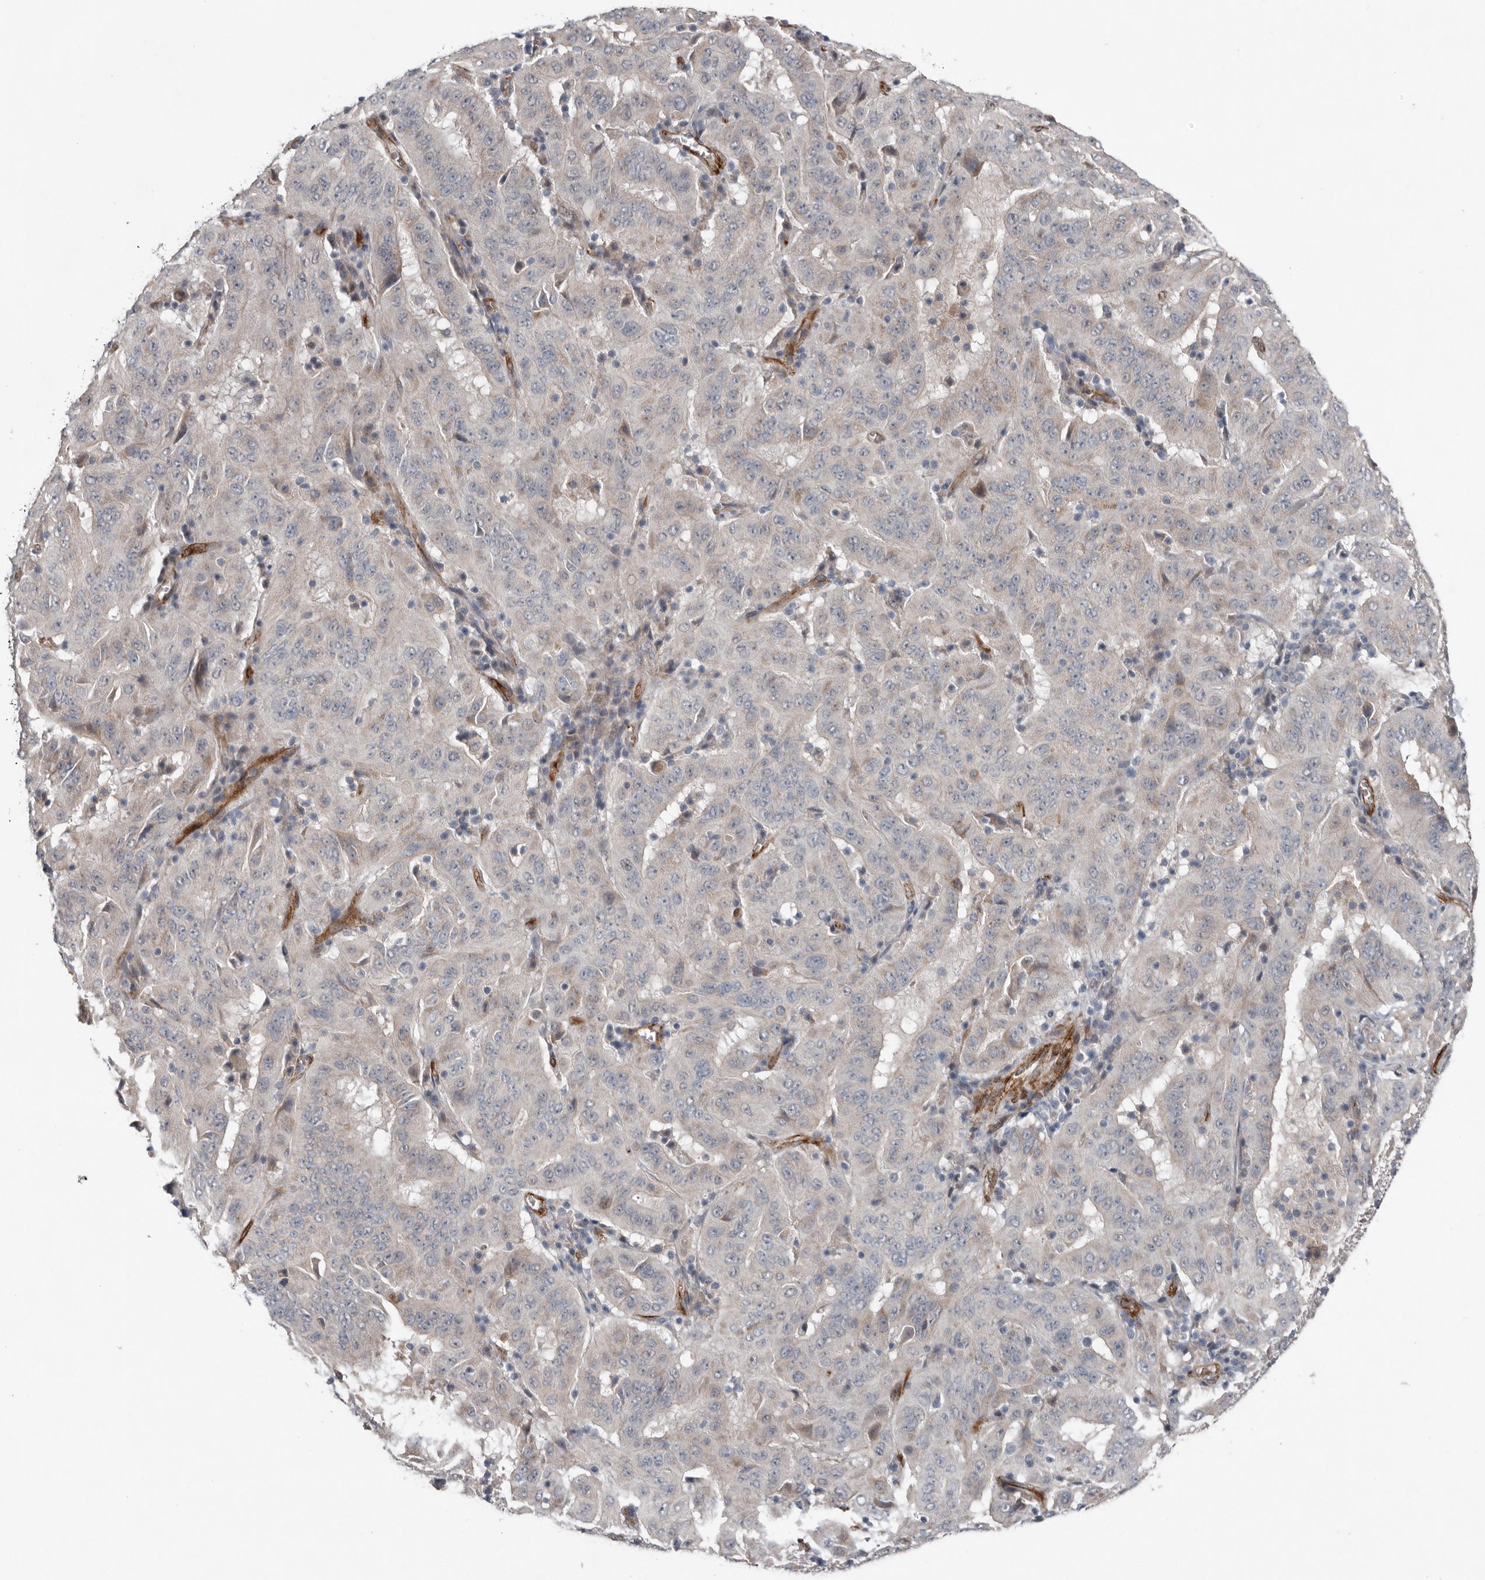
{"staining": {"intensity": "negative", "quantity": "none", "location": "none"}, "tissue": "pancreatic cancer", "cell_type": "Tumor cells", "image_type": "cancer", "snomed": [{"axis": "morphology", "description": "Adenocarcinoma, NOS"}, {"axis": "topography", "description": "Pancreas"}], "caption": "IHC image of human pancreatic cancer stained for a protein (brown), which reveals no expression in tumor cells. Brightfield microscopy of immunohistochemistry stained with DAB (3,3'-diaminobenzidine) (brown) and hematoxylin (blue), captured at high magnification.", "gene": "RANBP17", "patient": {"sex": "male", "age": 63}}